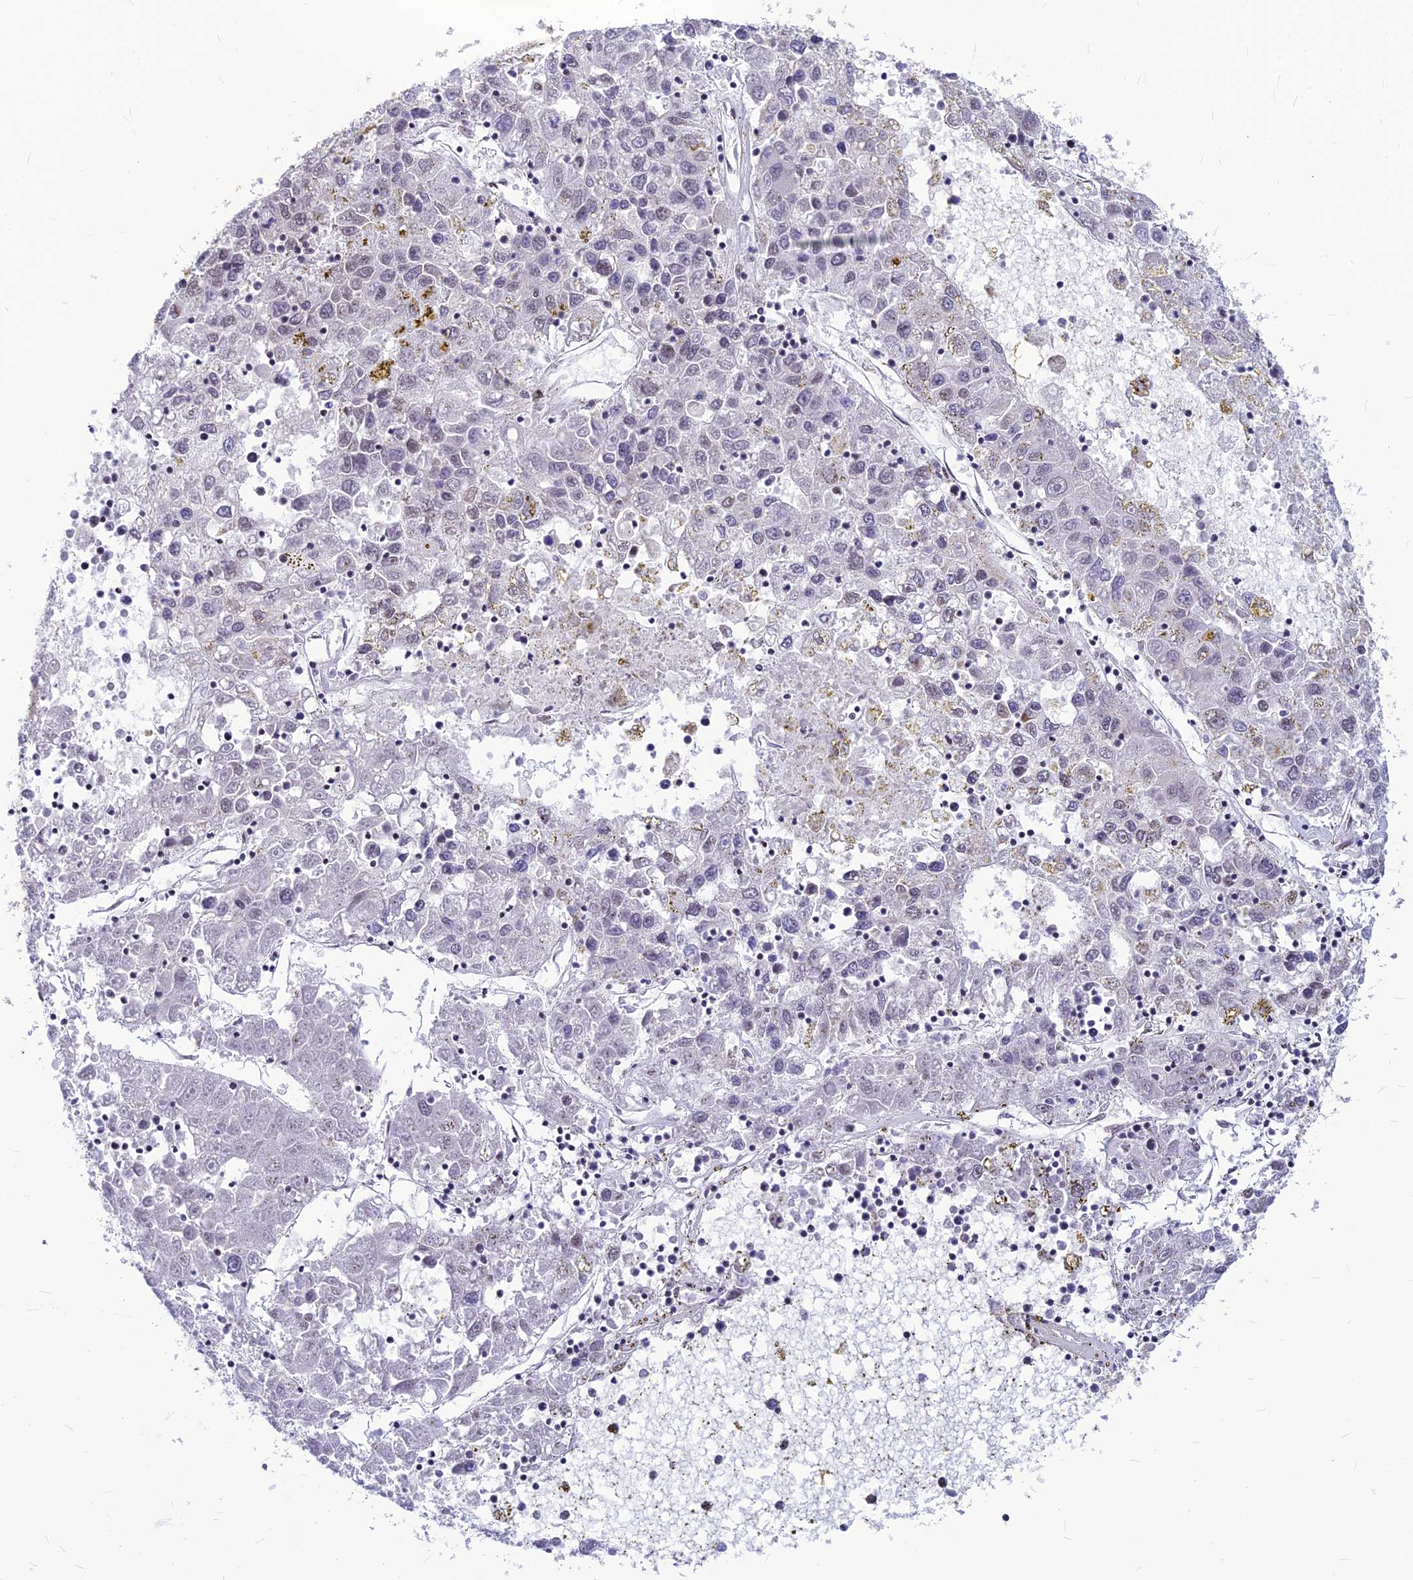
{"staining": {"intensity": "negative", "quantity": "none", "location": "none"}, "tissue": "liver cancer", "cell_type": "Tumor cells", "image_type": "cancer", "snomed": [{"axis": "morphology", "description": "Carcinoma, Hepatocellular, NOS"}, {"axis": "topography", "description": "Liver"}], "caption": "This image is of liver cancer (hepatocellular carcinoma) stained with immunohistochemistry to label a protein in brown with the nuclei are counter-stained blue. There is no expression in tumor cells. (DAB immunohistochemistry (IHC), high magnification).", "gene": "KCTD13", "patient": {"sex": "male", "age": 49}}